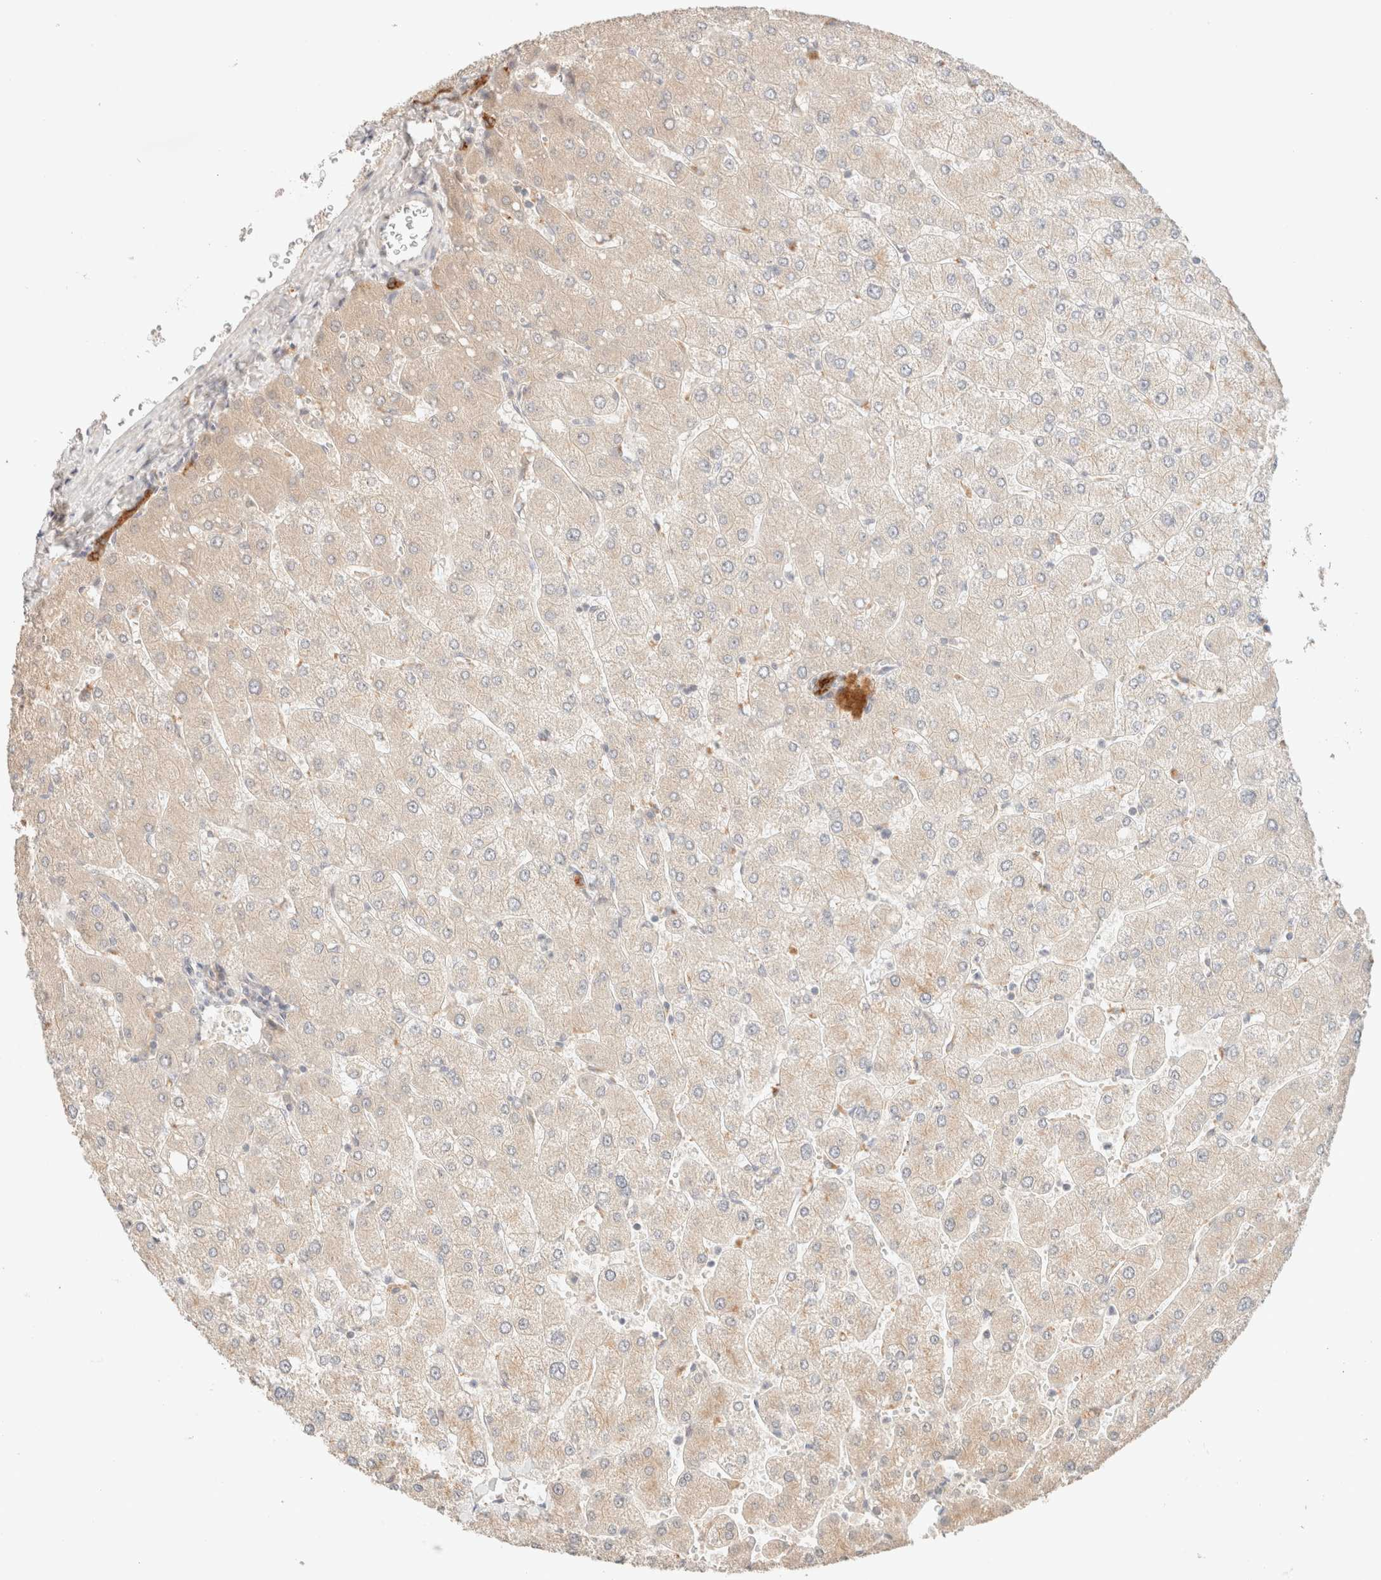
{"staining": {"intensity": "strong", "quantity": "25%-75%", "location": "cytoplasmic/membranous"}, "tissue": "liver", "cell_type": "Cholangiocytes", "image_type": "normal", "snomed": [{"axis": "morphology", "description": "Normal tissue, NOS"}, {"axis": "topography", "description": "Liver"}], "caption": "Strong cytoplasmic/membranous staining for a protein is identified in about 25%-75% of cholangiocytes of benign liver using IHC.", "gene": "SARM1", "patient": {"sex": "male", "age": 55}}